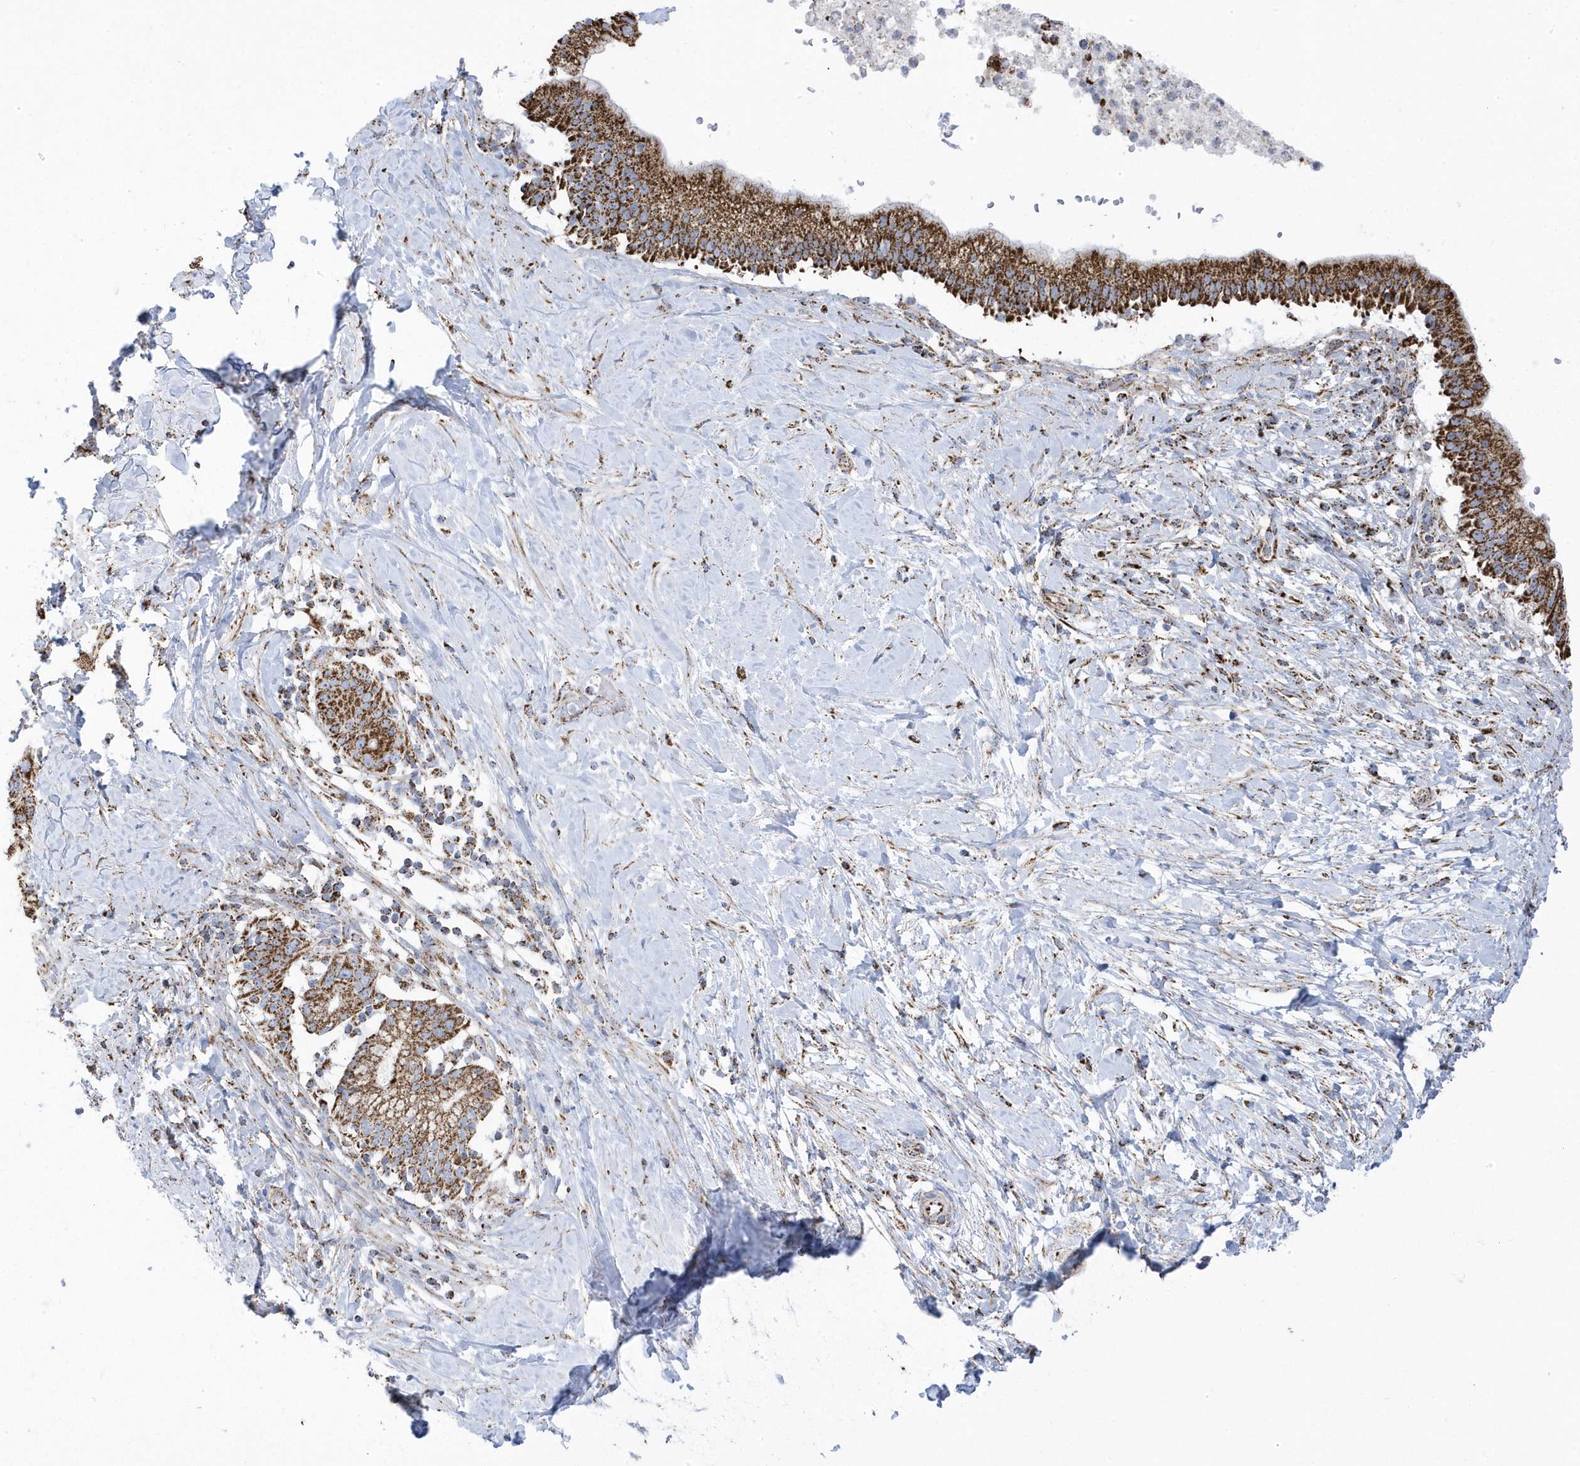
{"staining": {"intensity": "strong", "quantity": ">75%", "location": "cytoplasmic/membranous"}, "tissue": "pancreatic cancer", "cell_type": "Tumor cells", "image_type": "cancer", "snomed": [{"axis": "morphology", "description": "Adenocarcinoma, NOS"}, {"axis": "topography", "description": "Pancreas"}], "caption": "Tumor cells reveal strong cytoplasmic/membranous staining in about >75% of cells in adenocarcinoma (pancreatic).", "gene": "GTPBP8", "patient": {"sex": "male", "age": 68}}